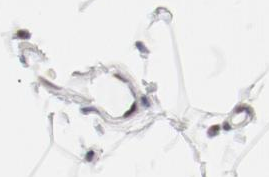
{"staining": {"intensity": "moderate", "quantity": "<25%", "location": "nuclear"}, "tissue": "soft tissue", "cell_type": "Fibroblasts", "image_type": "normal", "snomed": [{"axis": "morphology", "description": "Normal tissue, NOS"}, {"axis": "morphology", "description": "Duct carcinoma"}, {"axis": "topography", "description": "Breast"}, {"axis": "topography", "description": "Adipose tissue"}], "caption": "Immunohistochemistry (IHC) photomicrograph of unremarkable human soft tissue stained for a protein (brown), which demonstrates low levels of moderate nuclear staining in approximately <25% of fibroblasts.", "gene": "ATF2", "patient": {"sex": "female", "age": 37}}